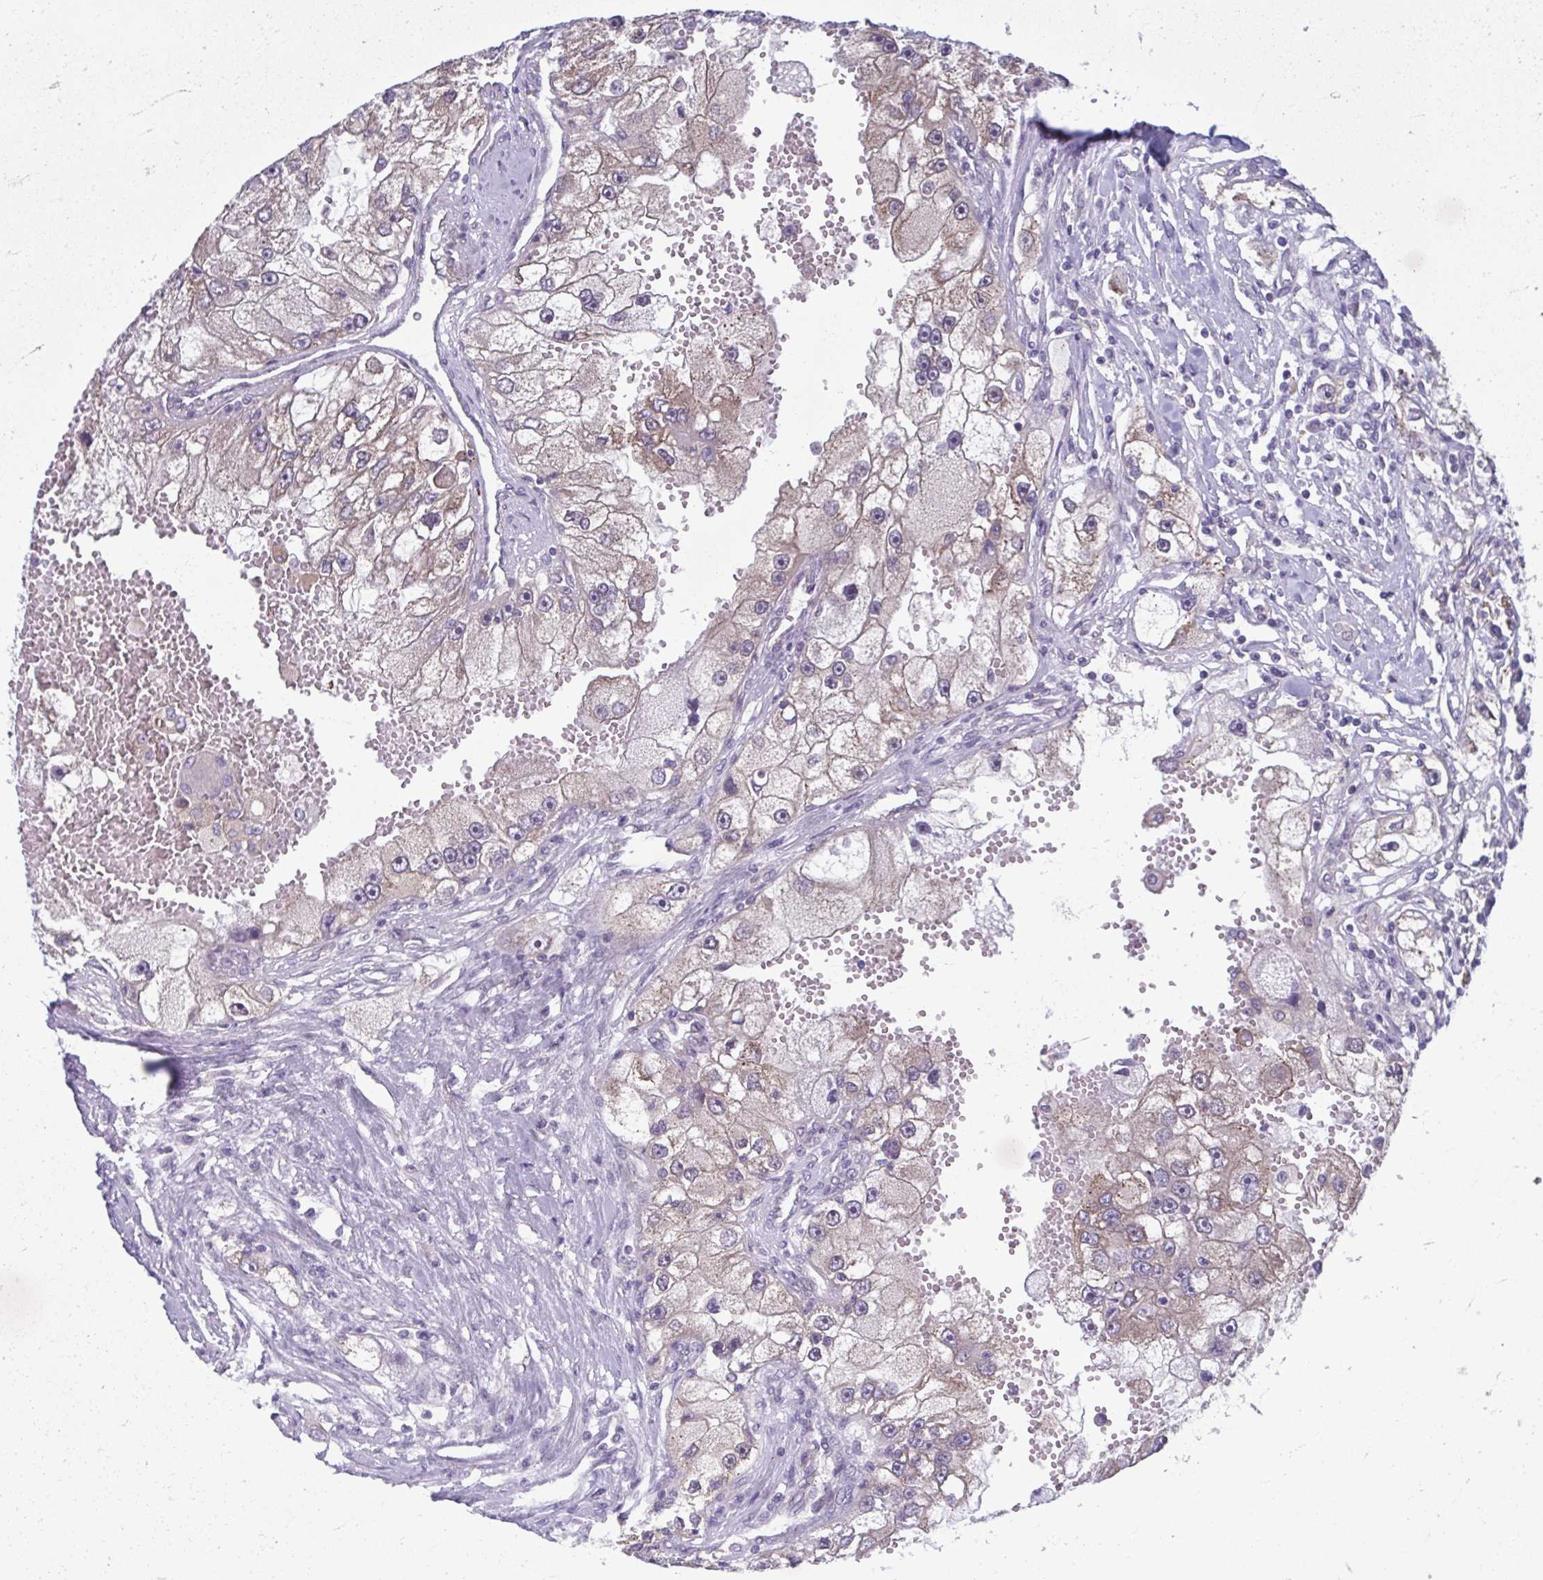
{"staining": {"intensity": "weak", "quantity": "<25%", "location": "cytoplasmic/membranous"}, "tissue": "renal cancer", "cell_type": "Tumor cells", "image_type": "cancer", "snomed": [{"axis": "morphology", "description": "Adenocarcinoma, NOS"}, {"axis": "topography", "description": "Kidney"}], "caption": "Tumor cells show no significant positivity in renal cancer.", "gene": "TMEM108", "patient": {"sex": "male", "age": 63}}